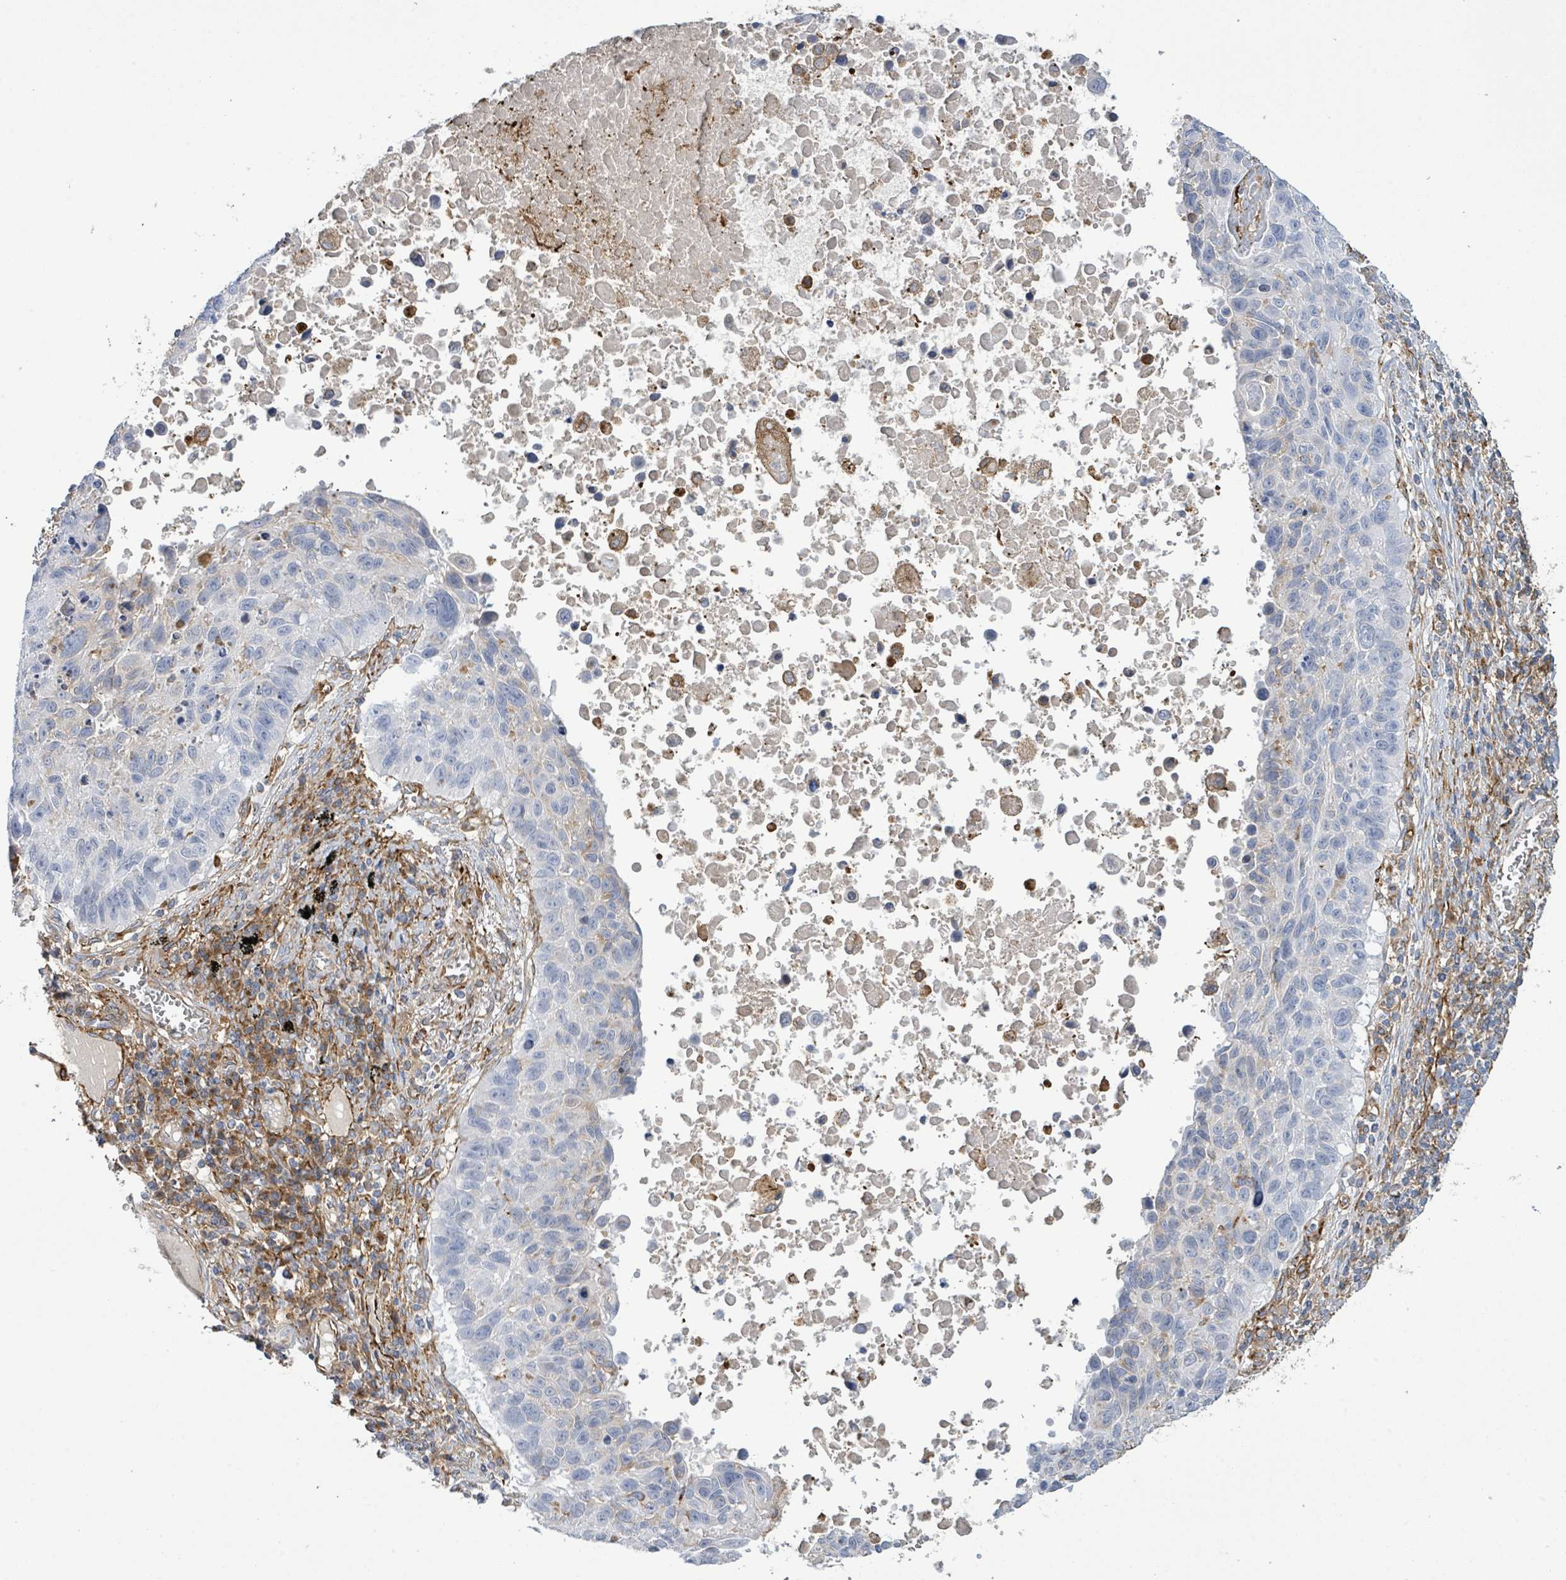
{"staining": {"intensity": "negative", "quantity": "none", "location": "none"}, "tissue": "lung cancer", "cell_type": "Tumor cells", "image_type": "cancer", "snomed": [{"axis": "morphology", "description": "Squamous cell carcinoma, NOS"}, {"axis": "topography", "description": "Lung"}], "caption": "Immunohistochemistry micrograph of lung cancer (squamous cell carcinoma) stained for a protein (brown), which exhibits no staining in tumor cells.", "gene": "EGFL7", "patient": {"sex": "male", "age": 66}}